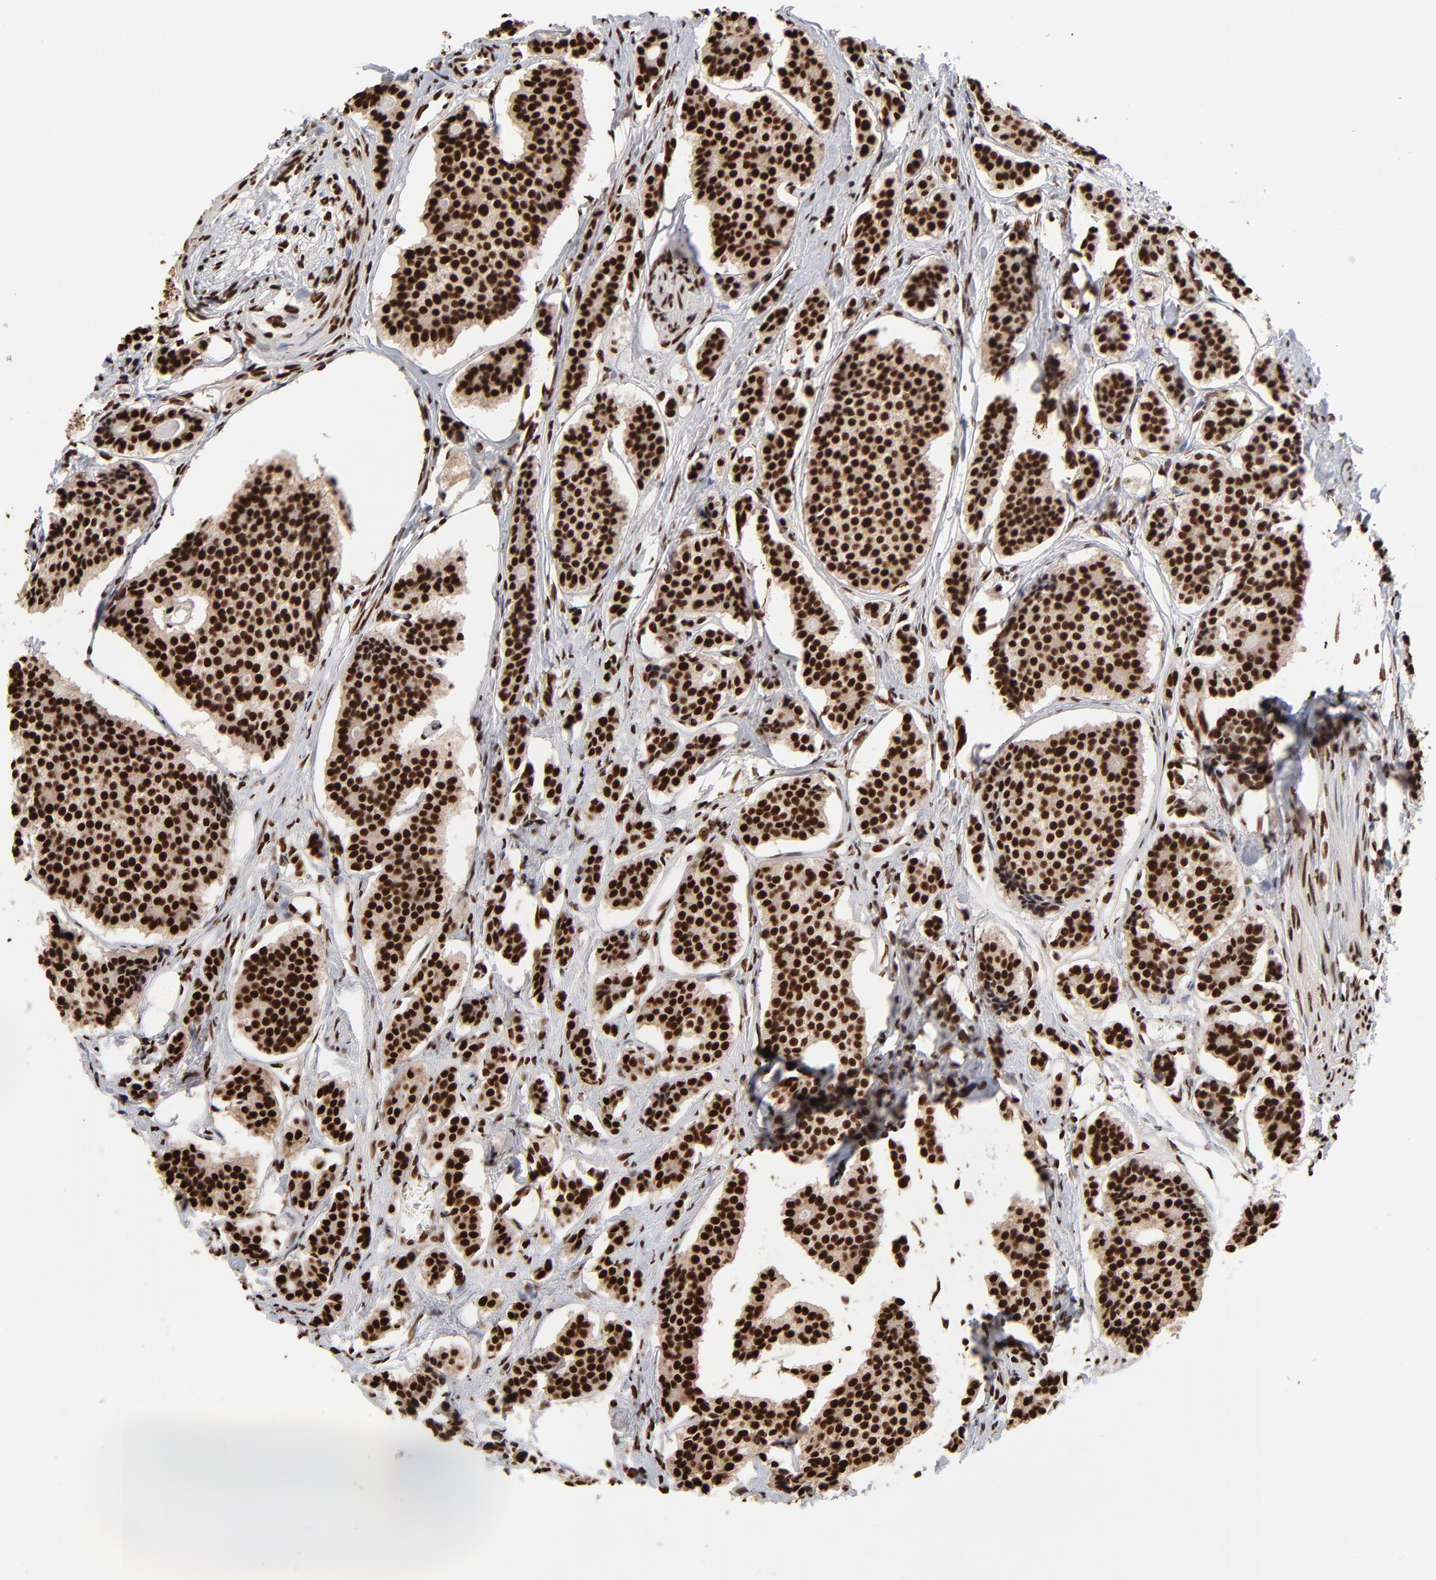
{"staining": {"intensity": "strong", "quantity": ">75%", "location": "nuclear"}, "tissue": "carcinoid", "cell_type": "Tumor cells", "image_type": "cancer", "snomed": [{"axis": "morphology", "description": "Carcinoid, malignant, NOS"}, {"axis": "topography", "description": "Small intestine"}], "caption": "IHC staining of carcinoid (malignant), which exhibits high levels of strong nuclear expression in approximately >75% of tumor cells indicating strong nuclear protein staining. The staining was performed using DAB (brown) for protein detection and nuclei were counterstained in hematoxylin (blue).", "gene": "ZNF544", "patient": {"sex": "male", "age": 63}}